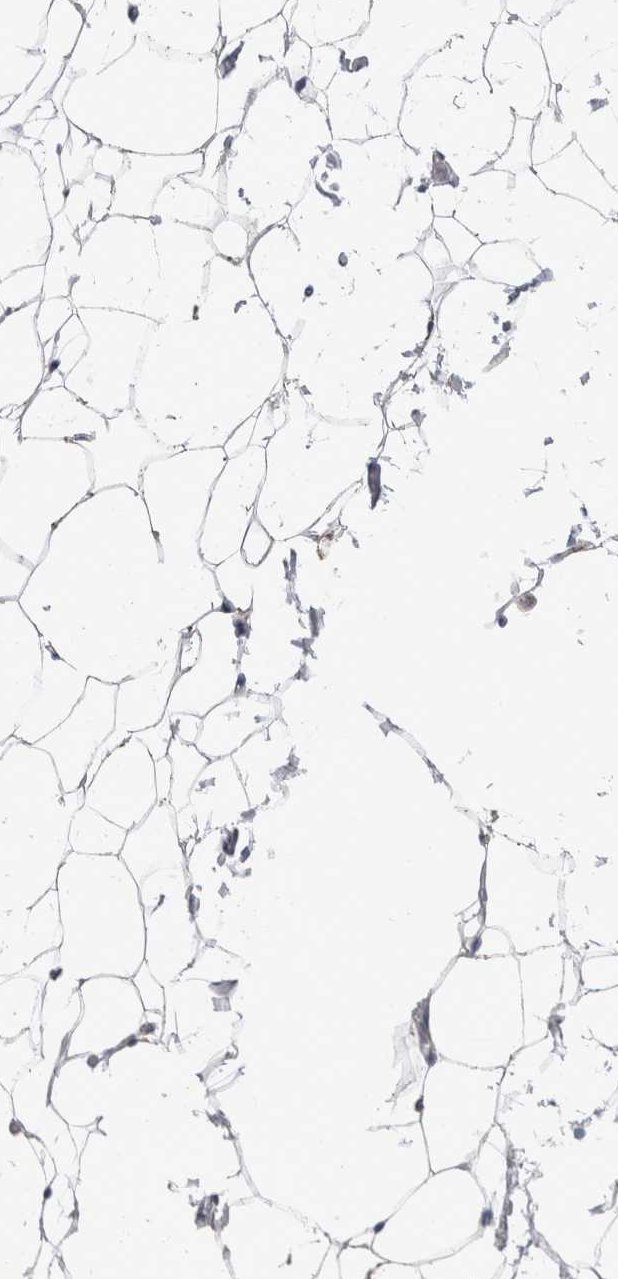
{"staining": {"intensity": "negative", "quantity": "none", "location": "none"}, "tissue": "adipose tissue", "cell_type": "Adipocytes", "image_type": "normal", "snomed": [{"axis": "morphology", "description": "Normal tissue, NOS"}, {"axis": "topography", "description": "Breast"}, {"axis": "topography", "description": "Soft tissue"}], "caption": "DAB (3,3'-diaminobenzidine) immunohistochemical staining of normal human adipose tissue shows no significant expression in adipocytes.", "gene": "ETFA", "patient": {"sex": "female", "age": 75}}